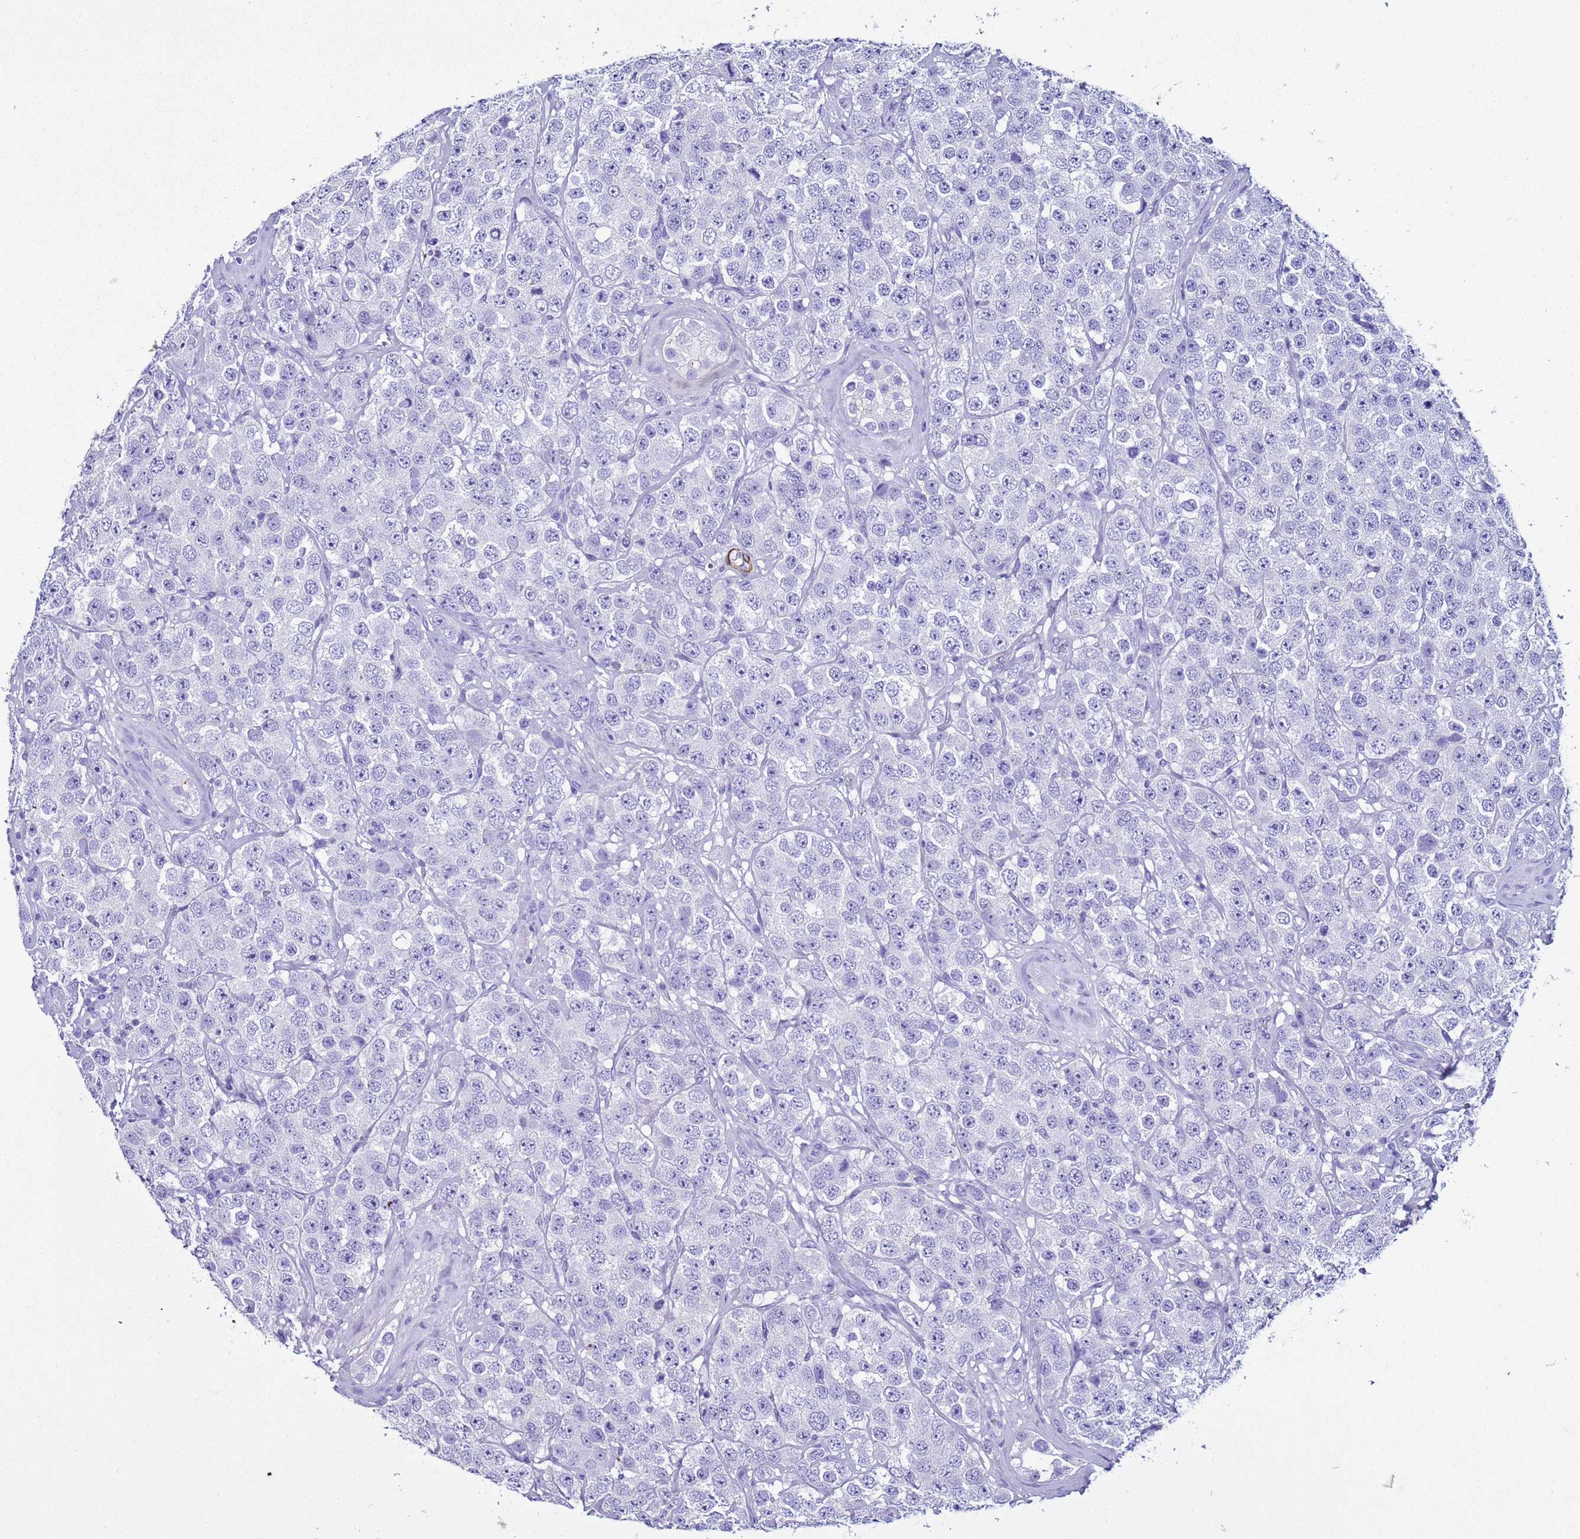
{"staining": {"intensity": "negative", "quantity": "none", "location": "none"}, "tissue": "testis cancer", "cell_type": "Tumor cells", "image_type": "cancer", "snomed": [{"axis": "morphology", "description": "Seminoma, NOS"}, {"axis": "topography", "description": "Testis"}], "caption": "Immunohistochemistry image of human testis cancer stained for a protein (brown), which shows no expression in tumor cells.", "gene": "LCMT1", "patient": {"sex": "male", "age": 28}}